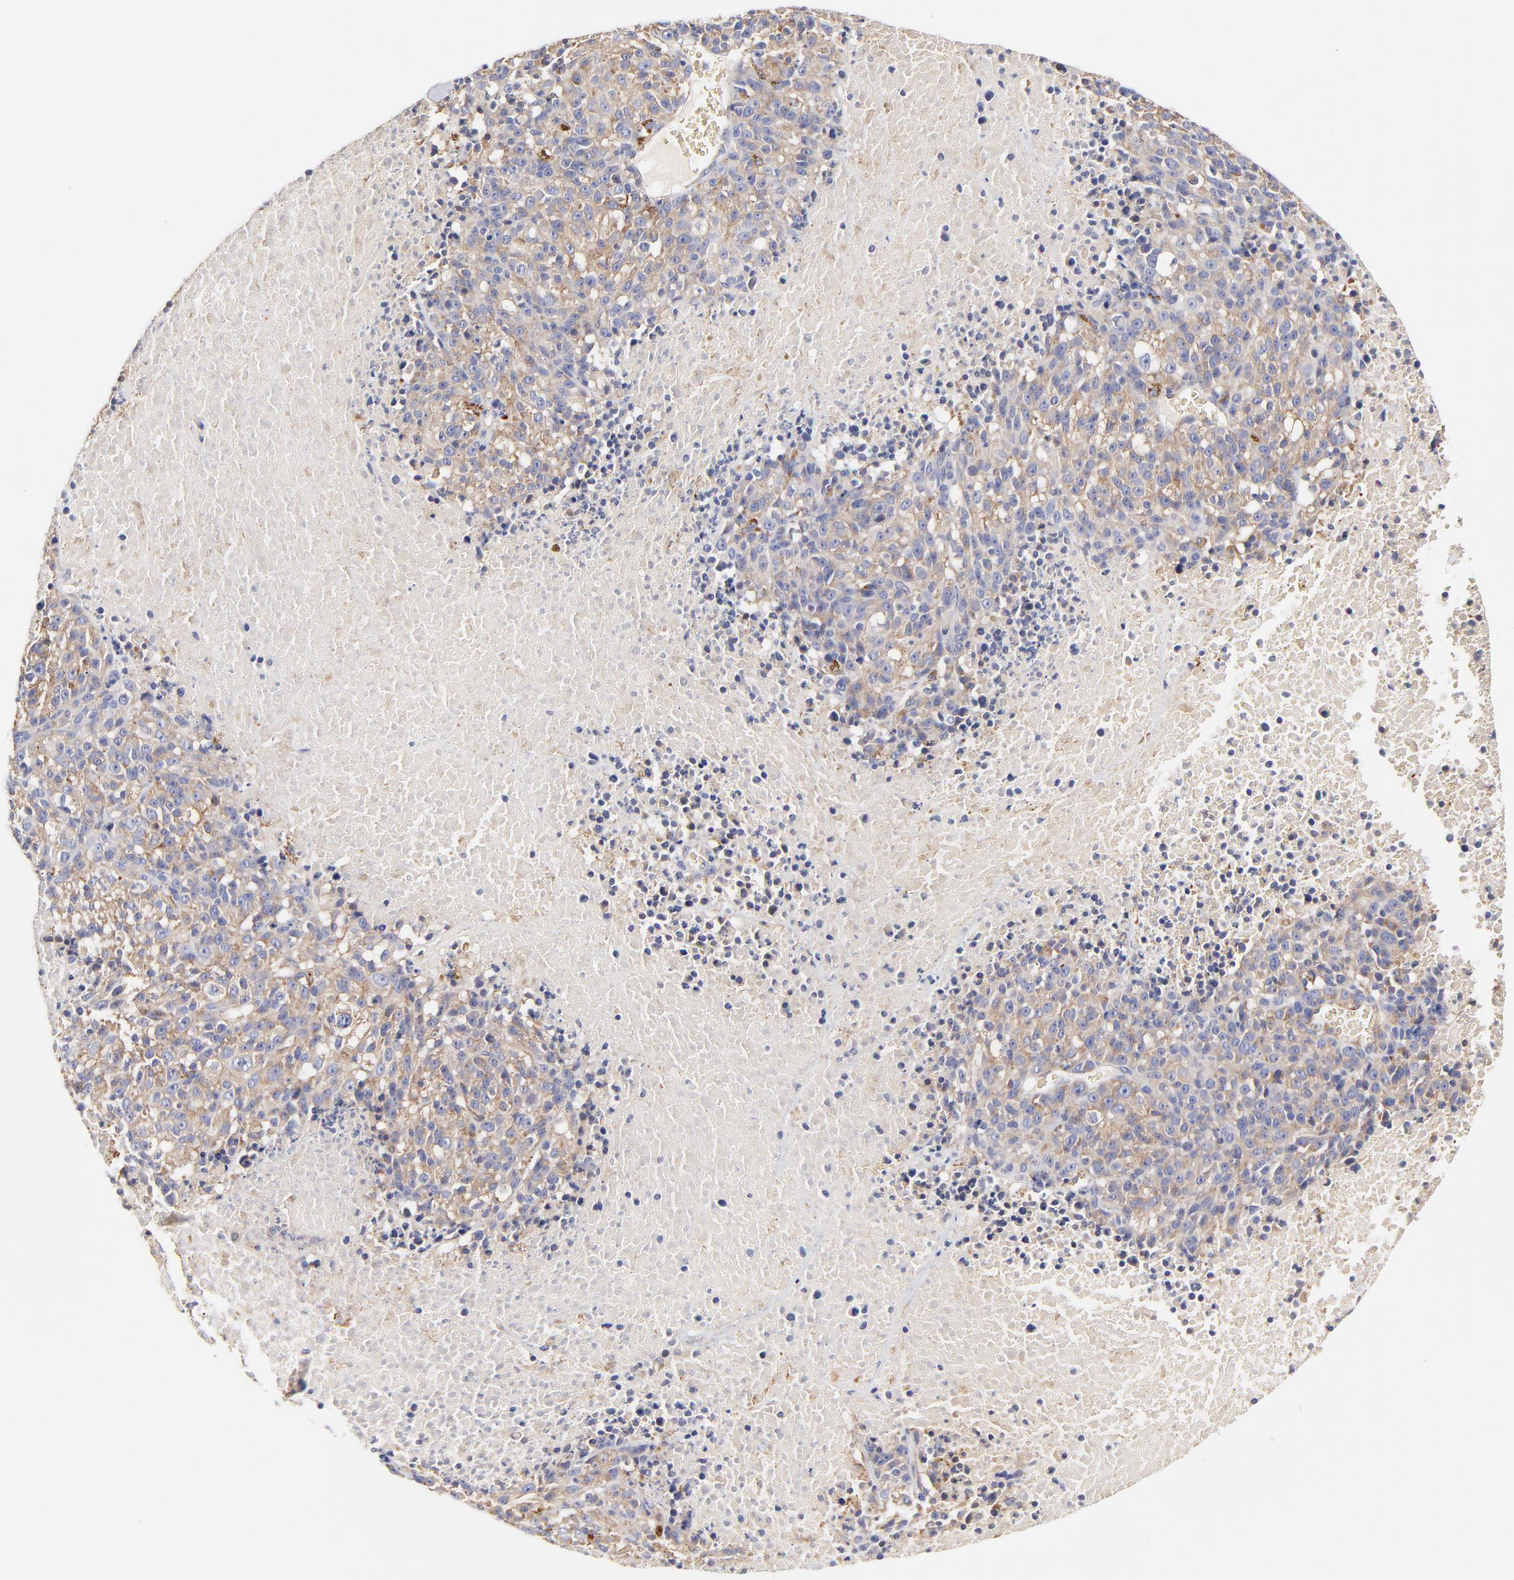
{"staining": {"intensity": "moderate", "quantity": ">75%", "location": "cytoplasmic/membranous"}, "tissue": "melanoma", "cell_type": "Tumor cells", "image_type": "cancer", "snomed": [{"axis": "morphology", "description": "Malignant melanoma, Metastatic site"}, {"axis": "topography", "description": "Cerebral cortex"}], "caption": "IHC photomicrograph of neoplastic tissue: melanoma stained using IHC demonstrates medium levels of moderate protein expression localized specifically in the cytoplasmic/membranous of tumor cells, appearing as a cytoplasmic/membranous brown color.", "gene": "CD2AP", "patient": {"sex": "female", "age": 52}}